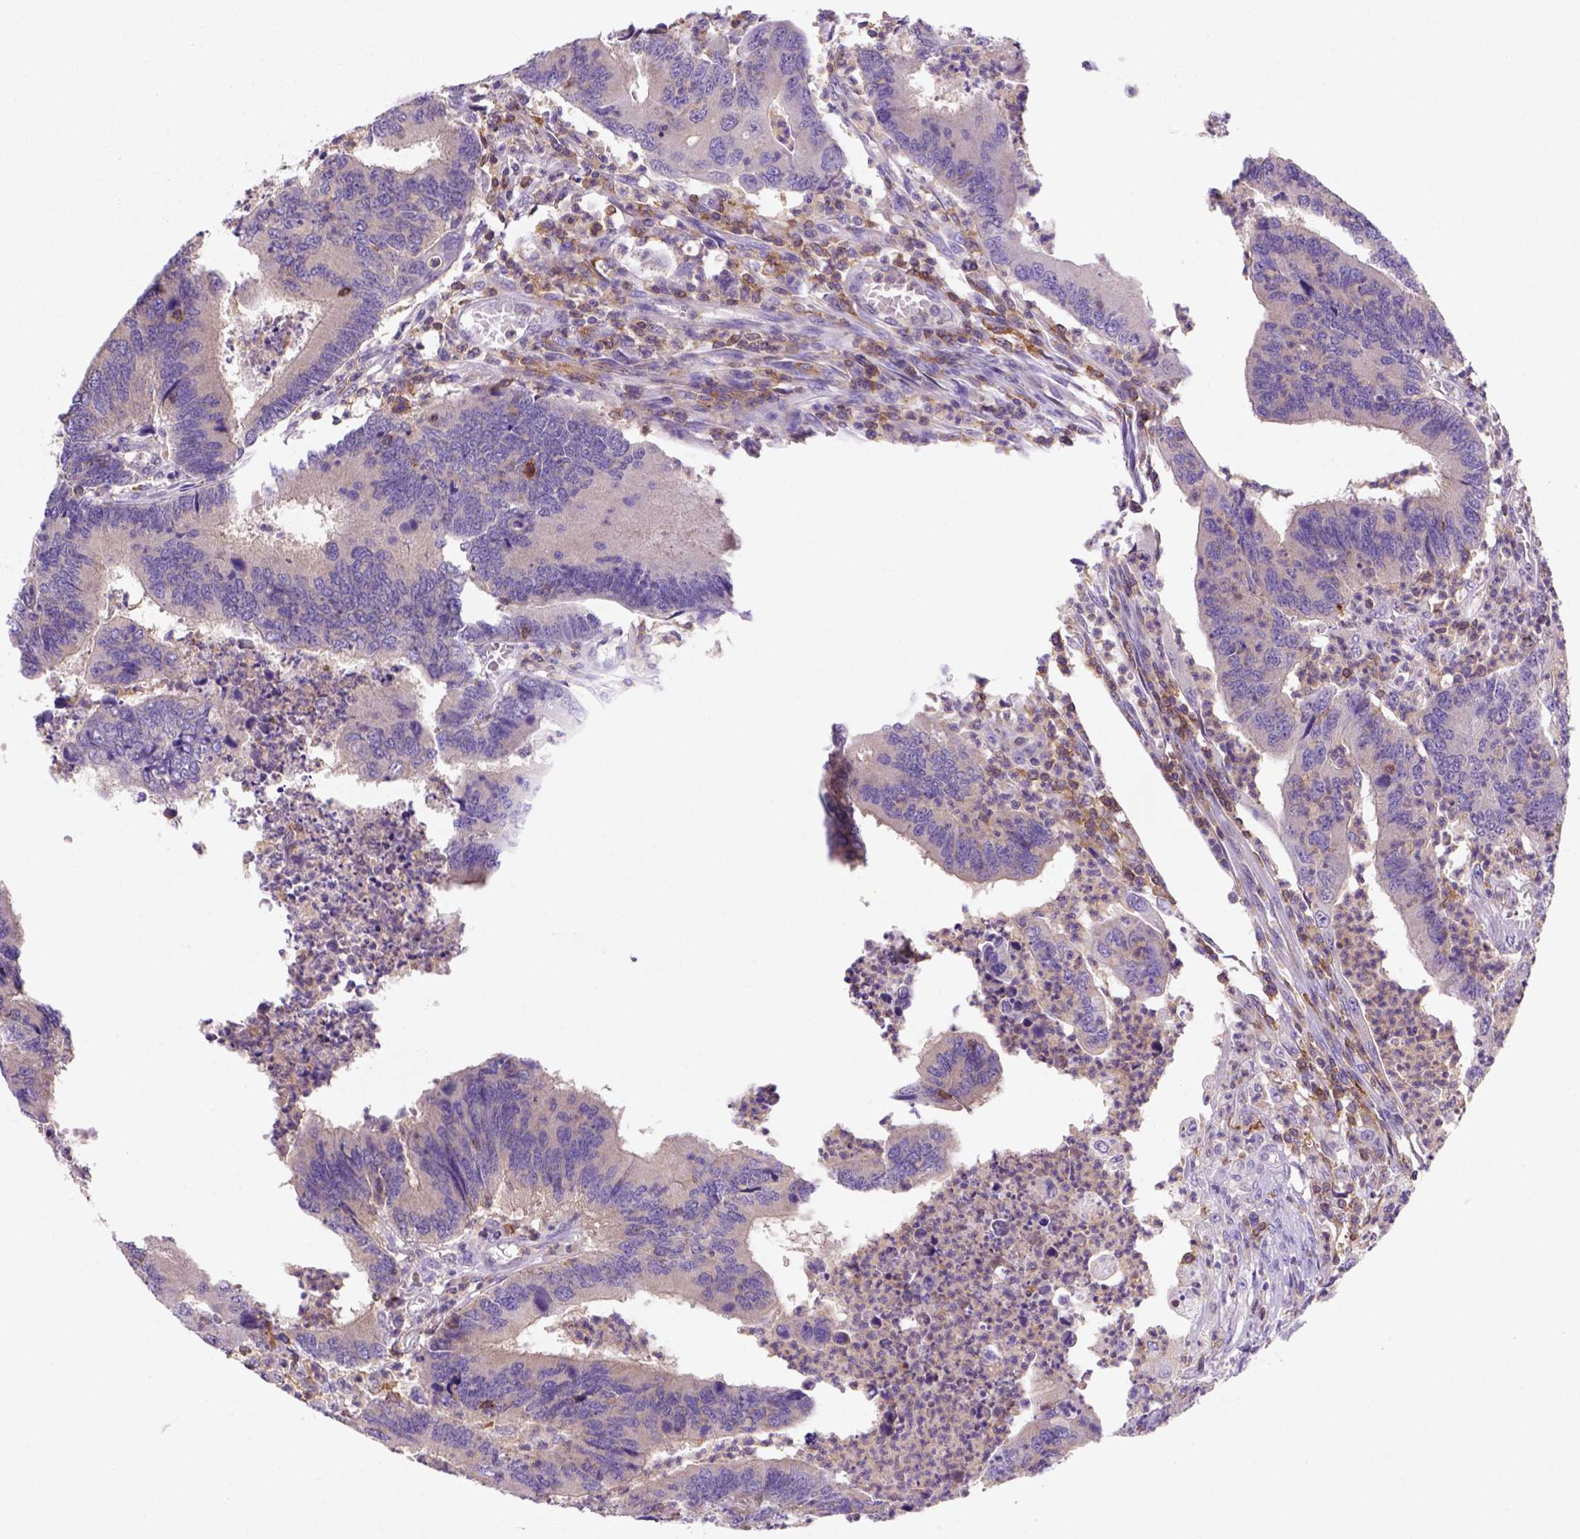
{"staining": {"intensity": "negative", "quantity": "none", "location": "none"}, "tissue": "colorectal cancer", "cell_type": "Tumor cells", "image_type": "cancer", "snomed": [{"axis": "morphology", "description": "Adenocarcinoma, NOS"}, {"axis": "topography", "description": "Colon"}], "caption": "Colorectal adenocarcinoma was stained to show a protein in brown. There is no significant expression in tumor cells.", "gene": "INPP5D", "patient": {"sex": "female", "age": 67}}